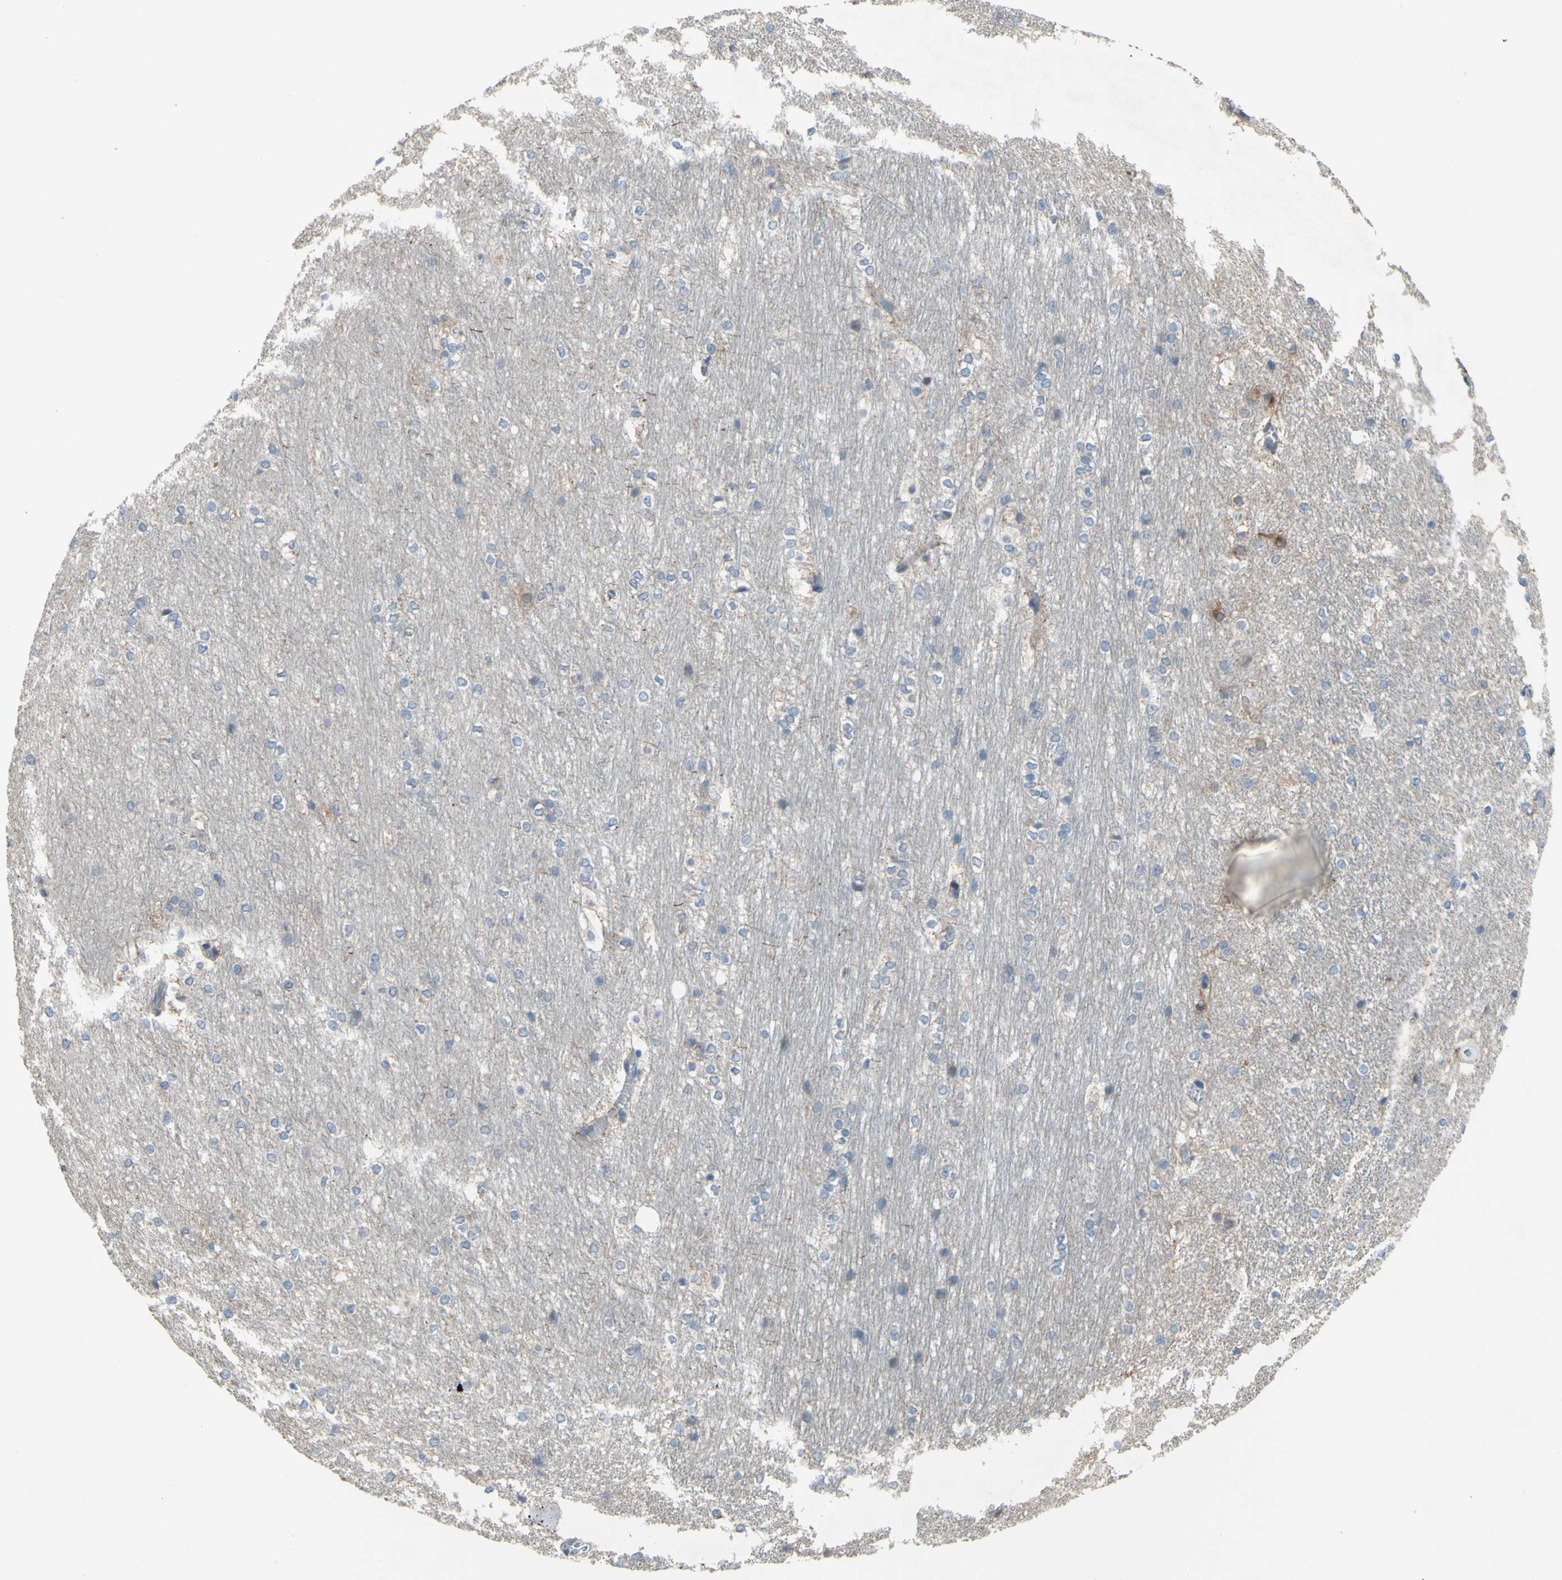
{"staining": {"intensity": "negative", "quantity": "none", "location": "none"}, "tissue": "hippocampus", "cell_type": "Glial cells", "image_type": "normal", "snomed": [{"axis": "morphology", "description": "Normal tissue, NOS"}, {"axis": "topography", "description": "Hippocampus"}], "caption": "Protein analysis of normal hippocampus demonstrates no significant staining in glial cells.", "gene": "GRAMD2B", "patient": {"sex": "female", "age": 19}}